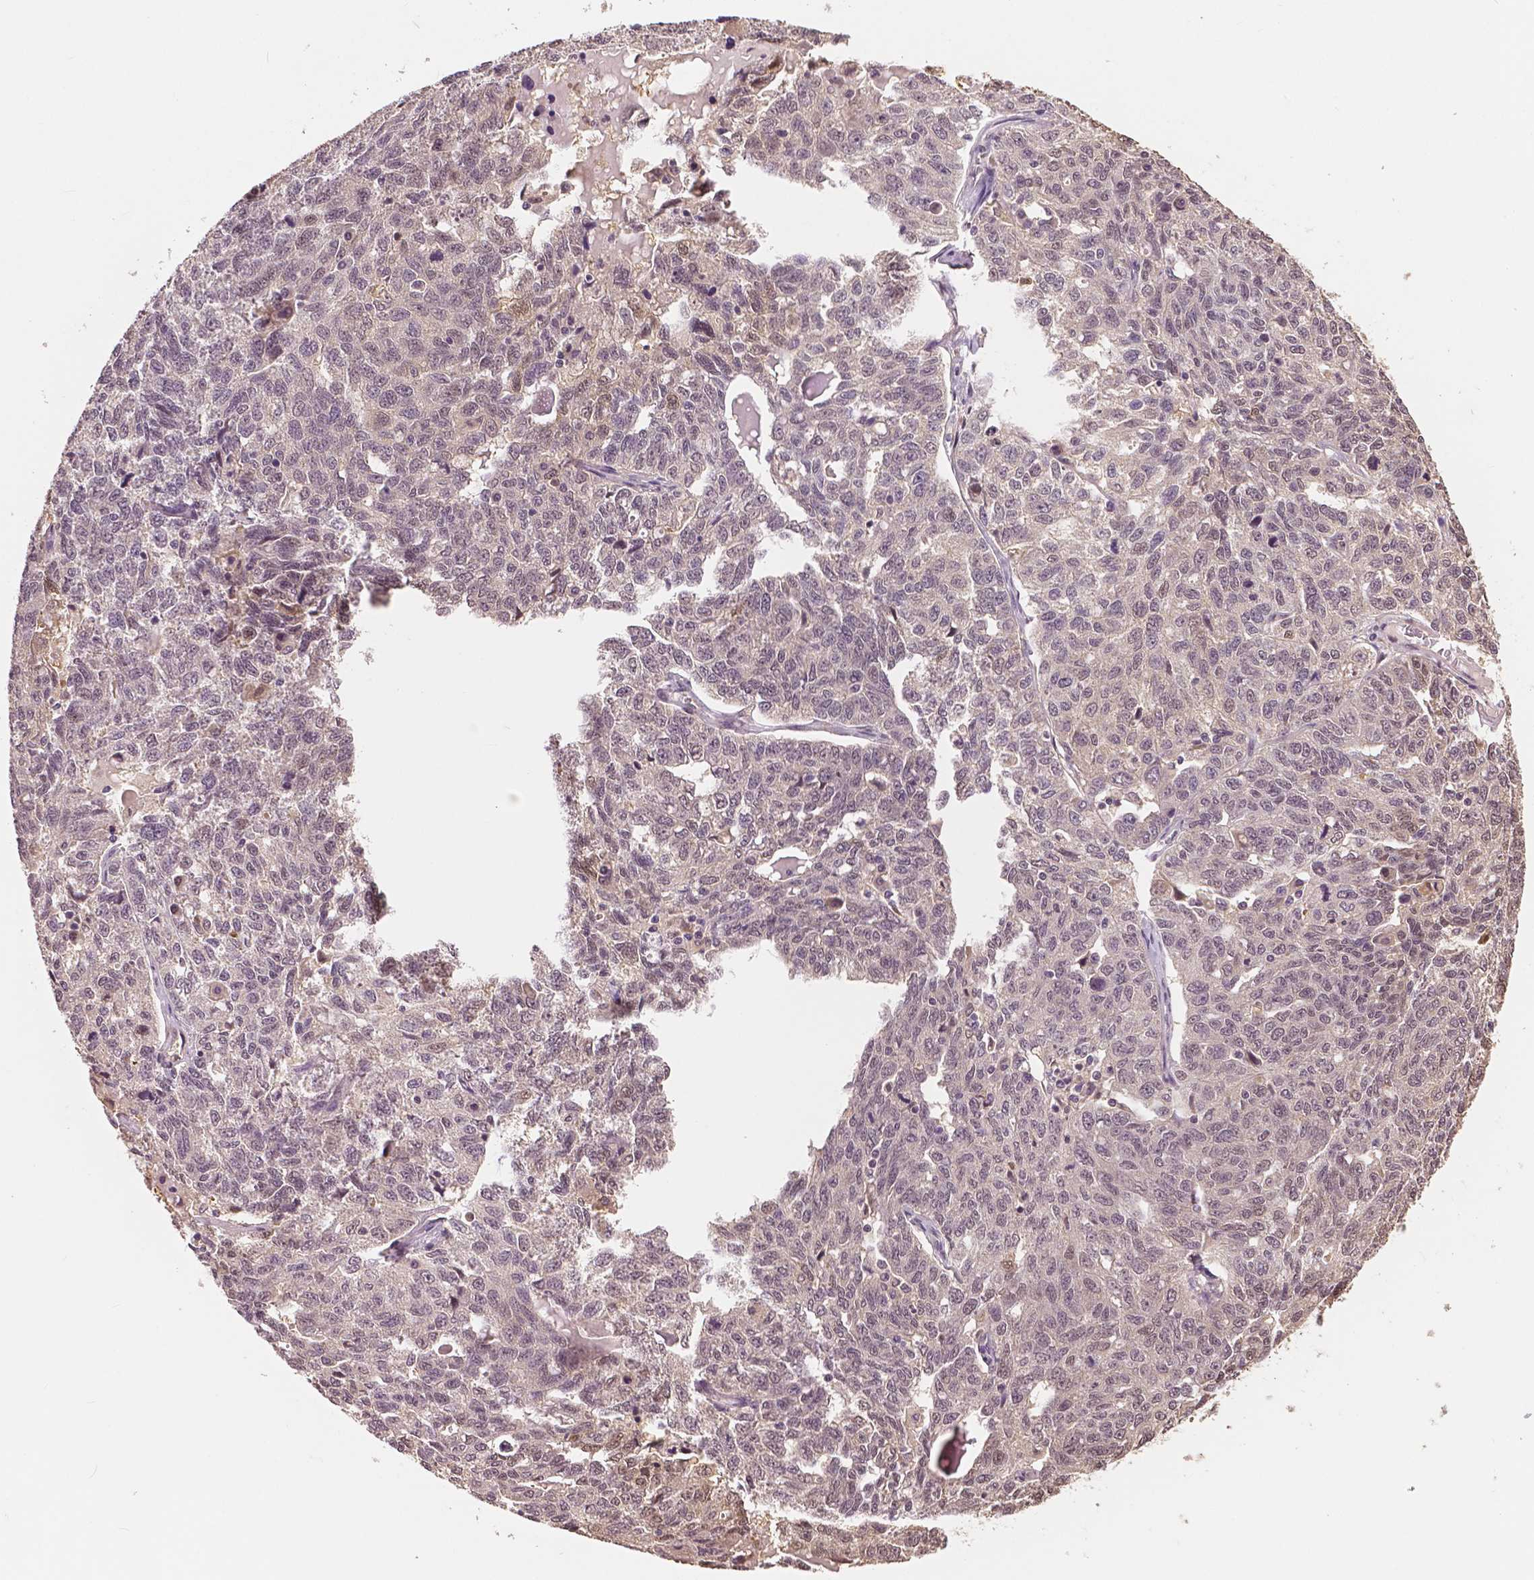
{"staining": {"intensity": "negative", "quantity": "none", "location": "none"}, "tissue": "ovarian cancer", "cell_type": "Tumor cells", "image_type": "cancer", "snomed": [{"axis": "morphology", "description": "Cystadenocarcinoma, serous, NOS"}, {"axis": "topography", "description": "Ovary"}], "caption": "DAB immunohistochemical staining of ovarian serous cystadenocarcinoma reveals no significant staining in tumor cells.", "gene": "MAP1LC3B", "patient": {"sex": "female", "age": 71}}